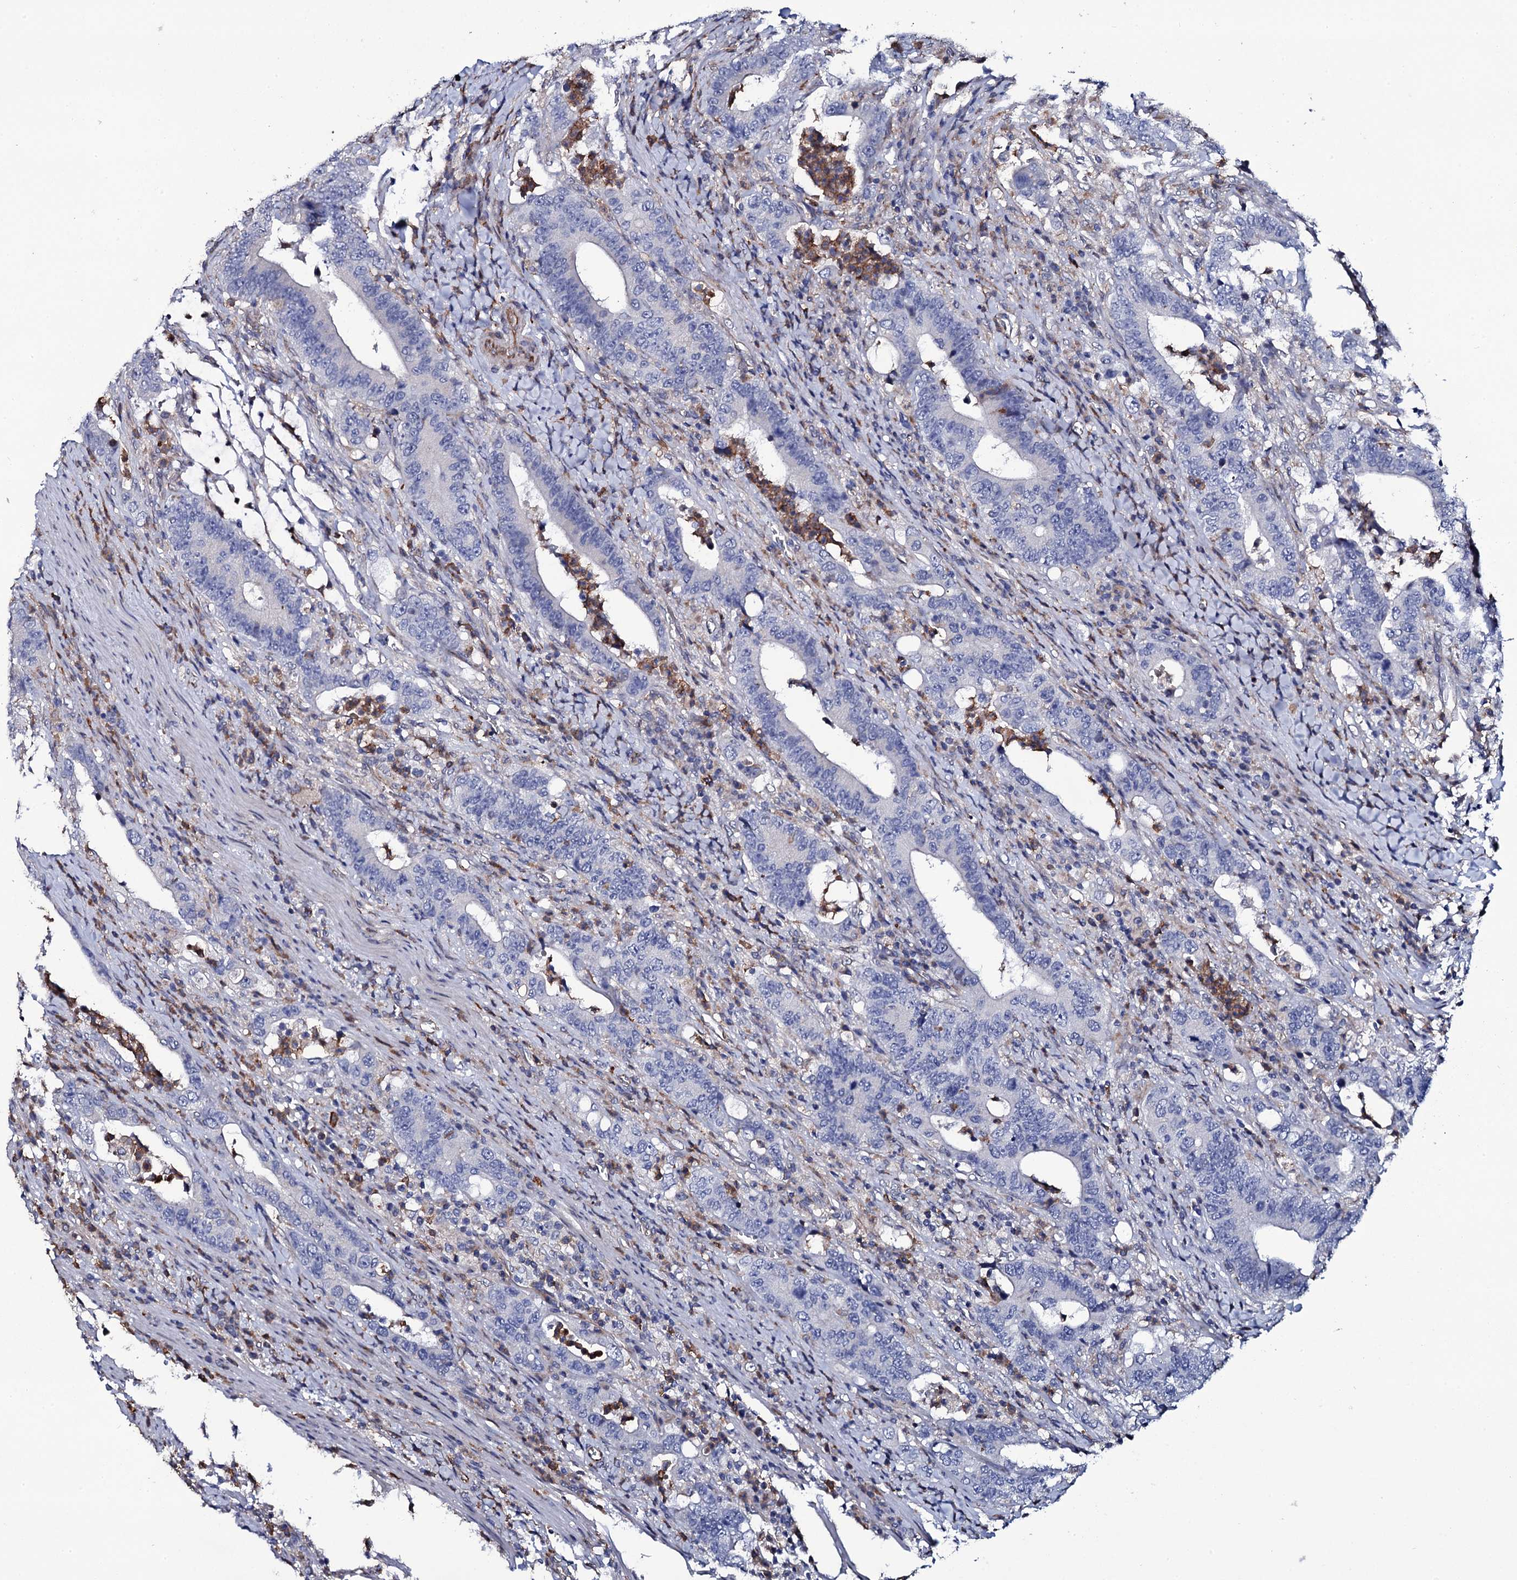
{"staining": {"intensity": "negative", "quantity": "none", "location": "none"}, "tissue": "colorectal cancer", "cell_type": "Tumor cells", "image_type": "cancer", "snomed": [{"axis": "morphology", "description": "Adenocarcinoma, NOS"}, {"axis": "topography", "description": "Colon"}], "caption": "An immunohistochemistry photomicrograph of colorectal adenocarcinoma is shown. There is no staining in tumor cells of colorectal adenocarcinoma. (DAB (3,3'-diaminobenzidine) immunohistochemistry with hematoxylin counter stain).", "gene": "TTC23", "patient": {"sex": "female", "age": 75}}